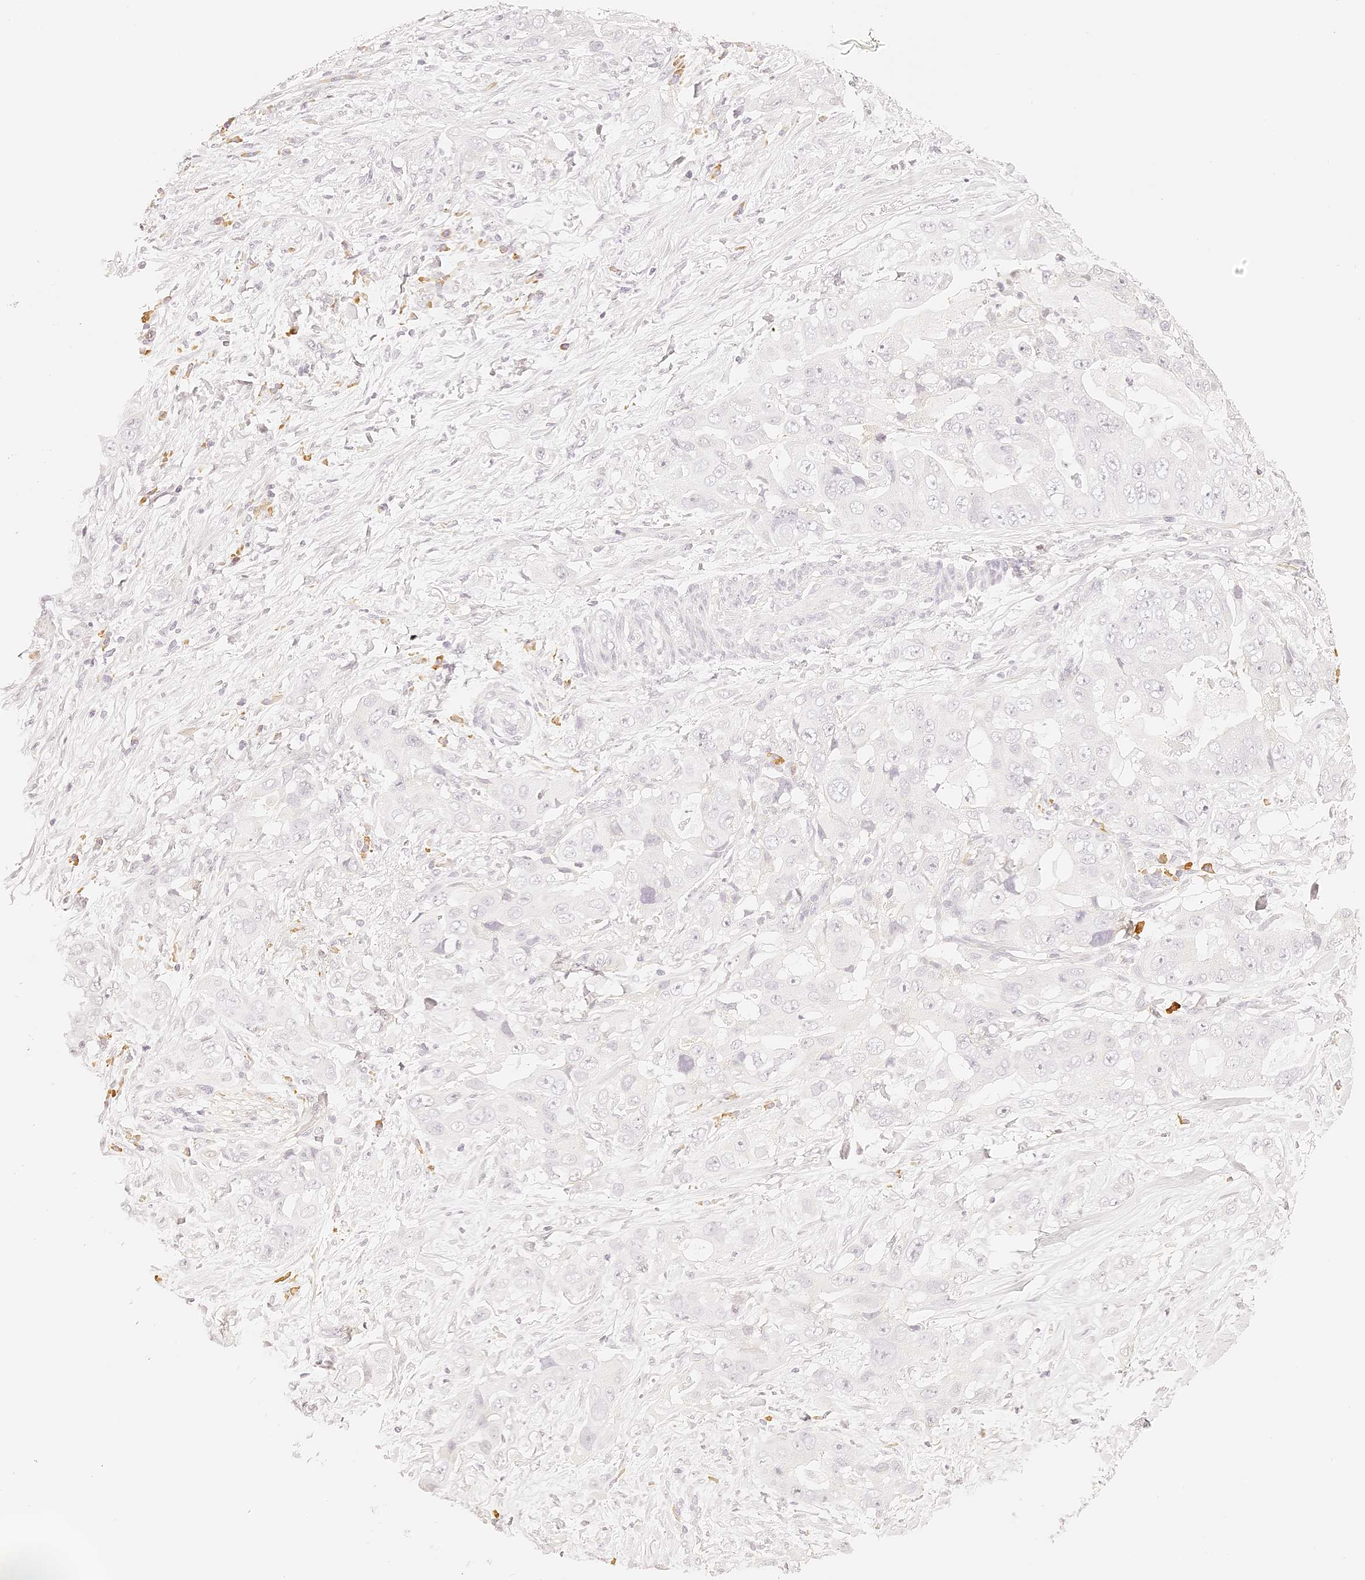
{"staining": {"intensity": "negative", "quantity": "none", "location": "none"}, "tissue": "lung cancer", "cell_type": "Tumor cells", "image_type": "cancer", "snomed": [{"axis": "morphology", "description": "Adenocarcinoma, NOS"}, {"axis": "topography", "description": "Lung"}], "caption": "Tumor cells are negative for protein expression in human lung adenocarcinoma.", "gene": "TRIM45", "patient": {"sex": "female", "age": 51}}